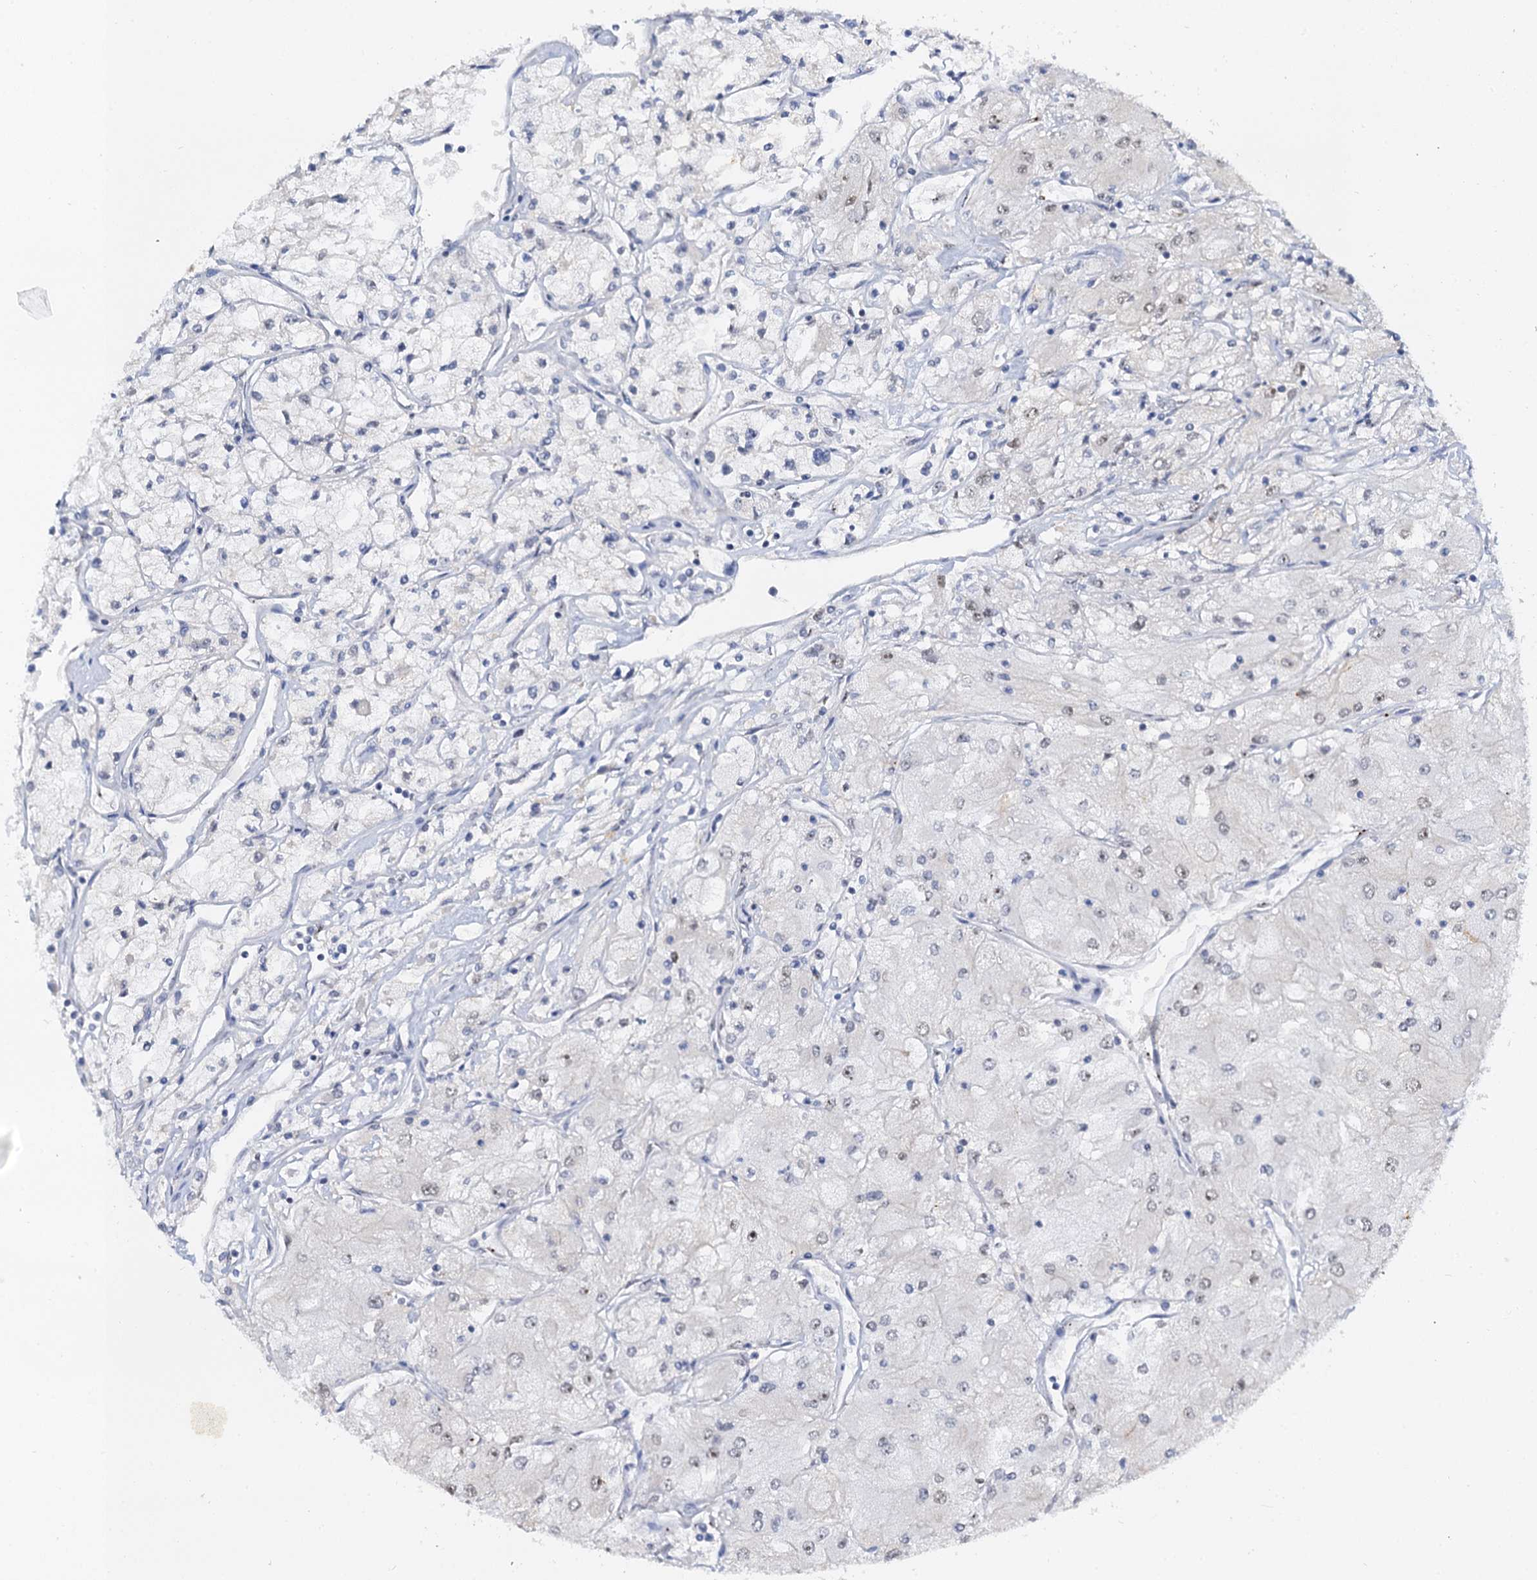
{"staining": {"intensity": "weak", "quantity": "<25%", "location": "nuclear"}, "tissue": "renal cancer", "cell_type": "Tumor cells", "image_type": "cancer", "snomed": [{"axis": "morphology", "description": "Adenocarcinoma, NOS"}, {"axis": "topography", "description": "Kidney"}], "caption": "The immunohistochemistry micrograph has no significant positivity in tumor cells of renal adenocarcinoma tissue.", "gene": "NOP2", "patient": {"sex": "male", "age": 80}}